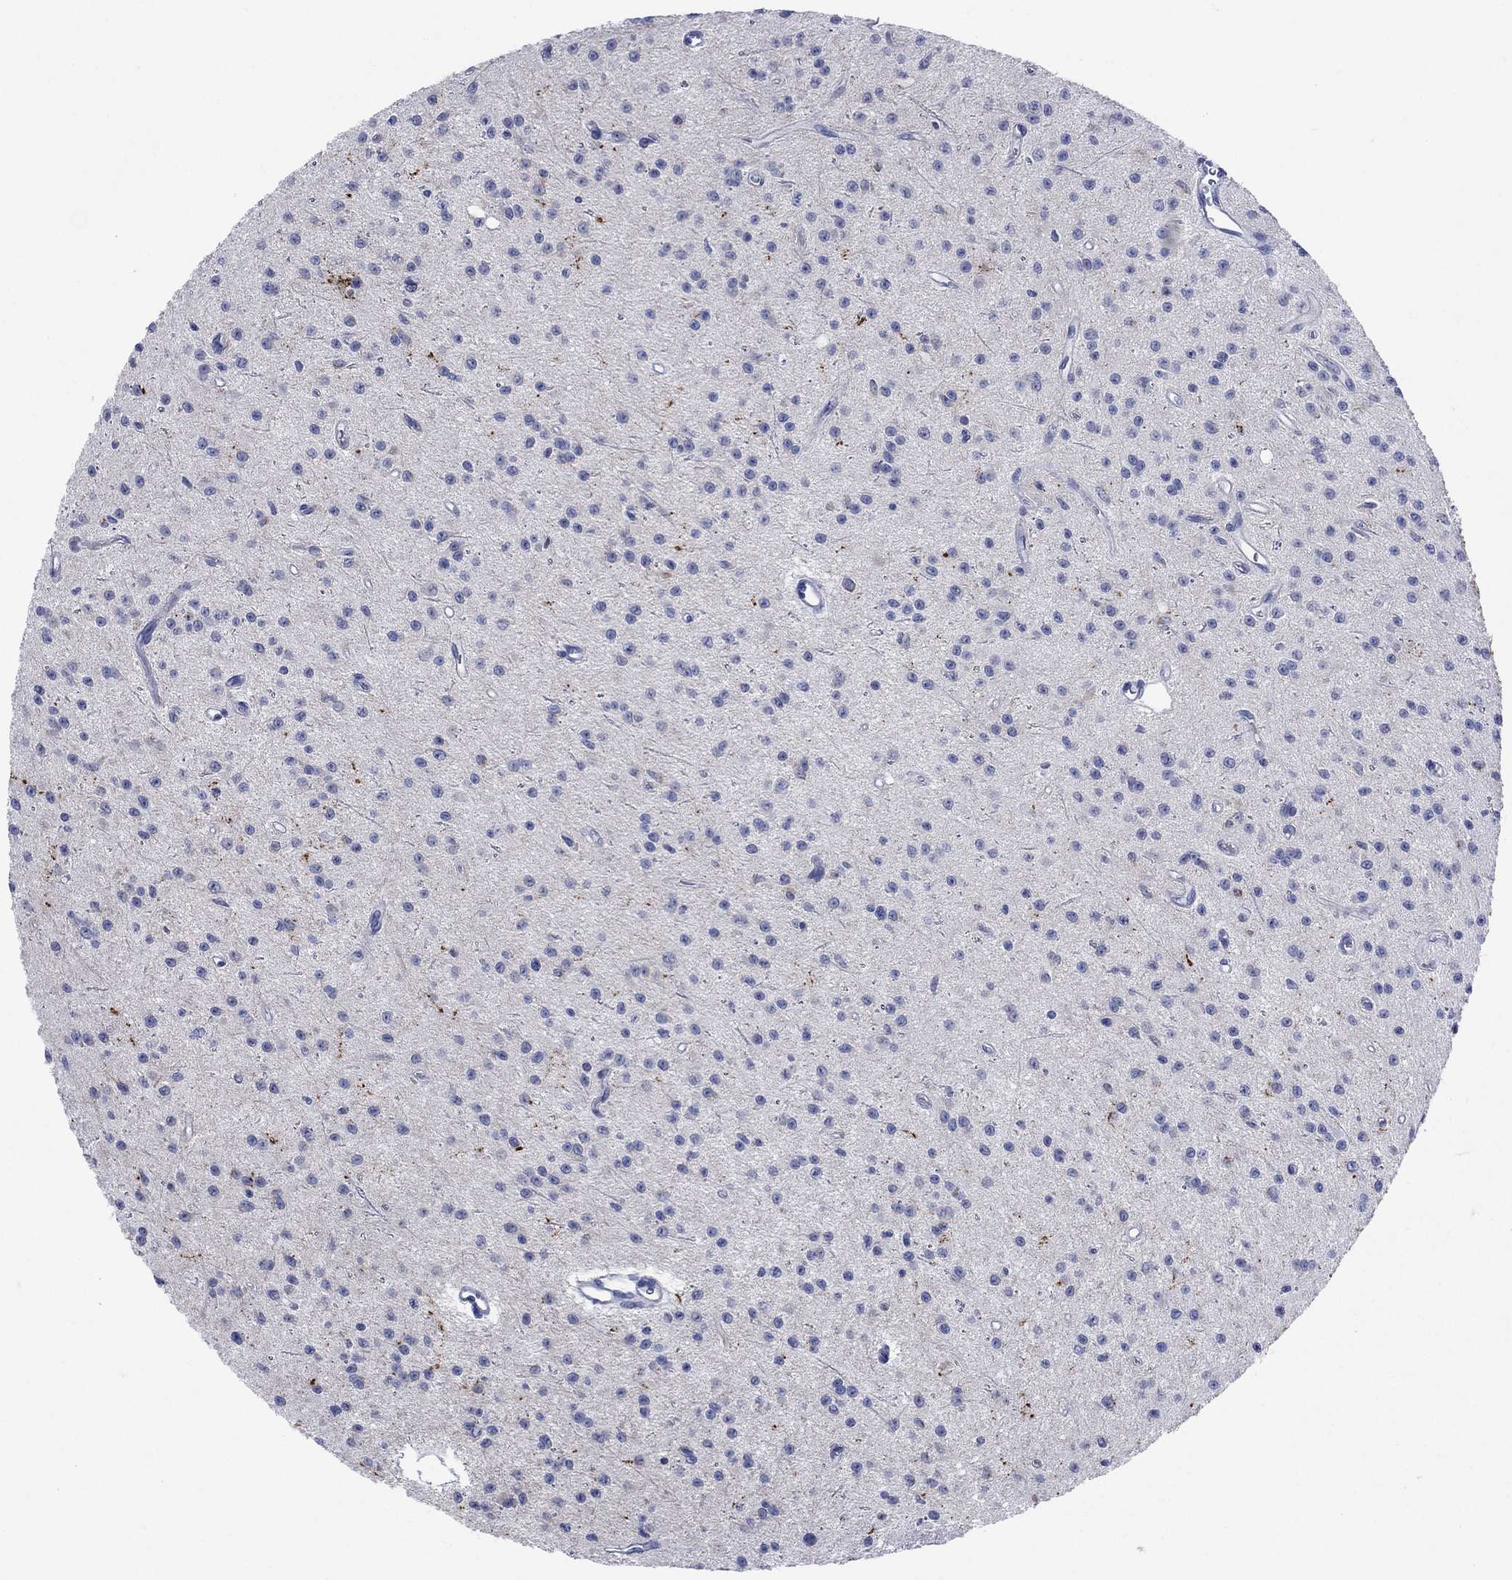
{"staining": {"intensity": "negative", "quantity": "none", "location": "none"}, "tissue": "glioma", "cell_type": "Tumor cells", "image_type": "cancer", "snomed": [{"axis": "morphology", "description": "Glioma, malignant, Low grade"}, {"axis": "topography", "description": "Brain"}], "caption": "Human malignant glioma (low-grade) stained for a protein using immunohistochemistry (IHC) reveals no staining in tumor cells.", "gene": "SYP", "patient": {"sex": "female", "age": 45}}